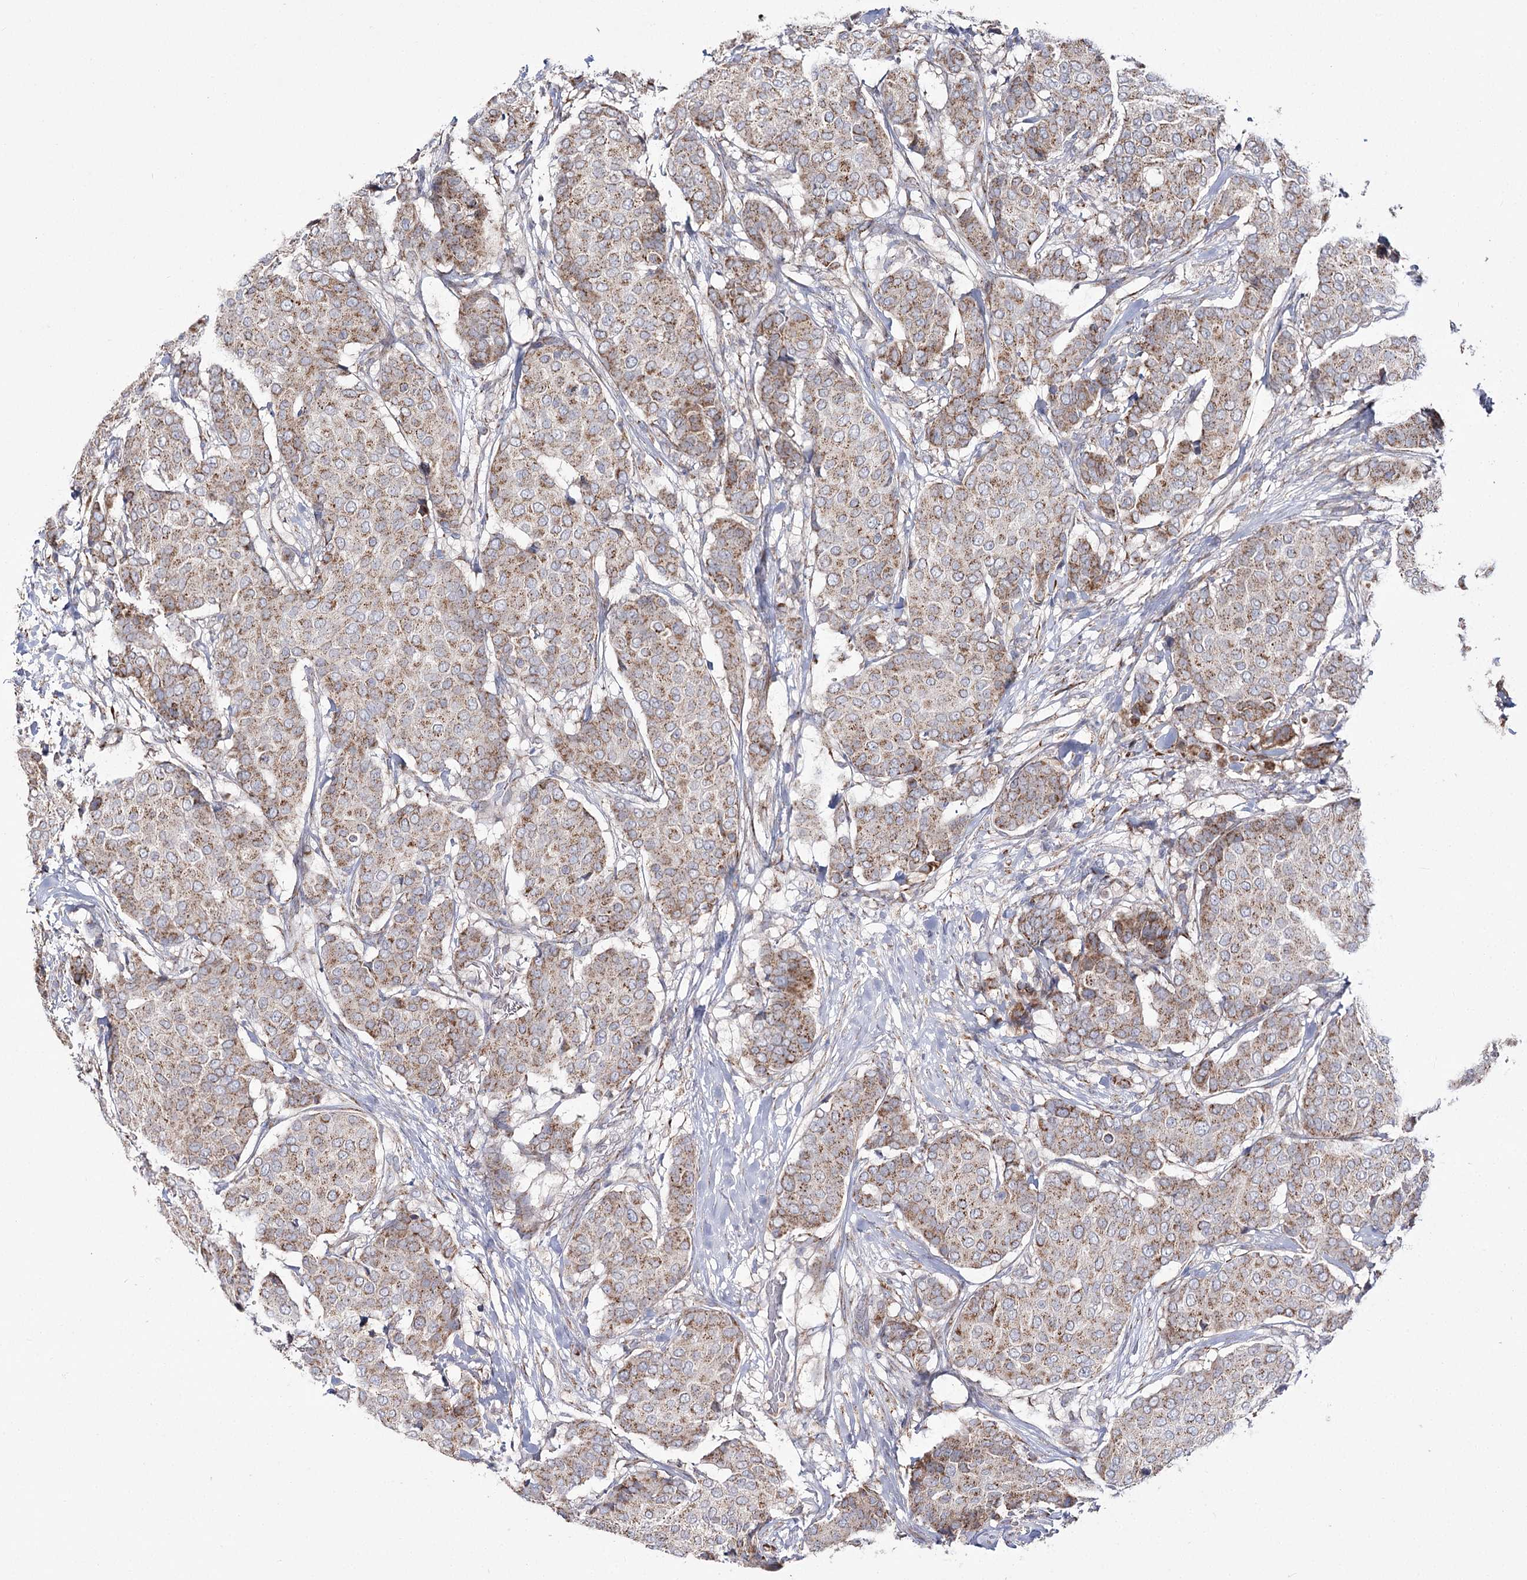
{"staining": {"intensity": "moderate", "quantity": ">75%", "location": "cytoplasmic/membranous"}, "tissue": "breast cancer", "cell_type": "Tumor cells", "image_type": "cancer", "snomed": [{"axis": "morphology", "description": "Duct carcinoma"}, {"axis": "topography", "description": "Breast"}], "caption": "Human breast invasive ductal carcinoma stained with a brown dye reveals moderate cytoplasmic/membranous positive positivity in about >75% of tumor cells.", "gene": "NADK2", "patient": {"sex": "female", "age": 75}}